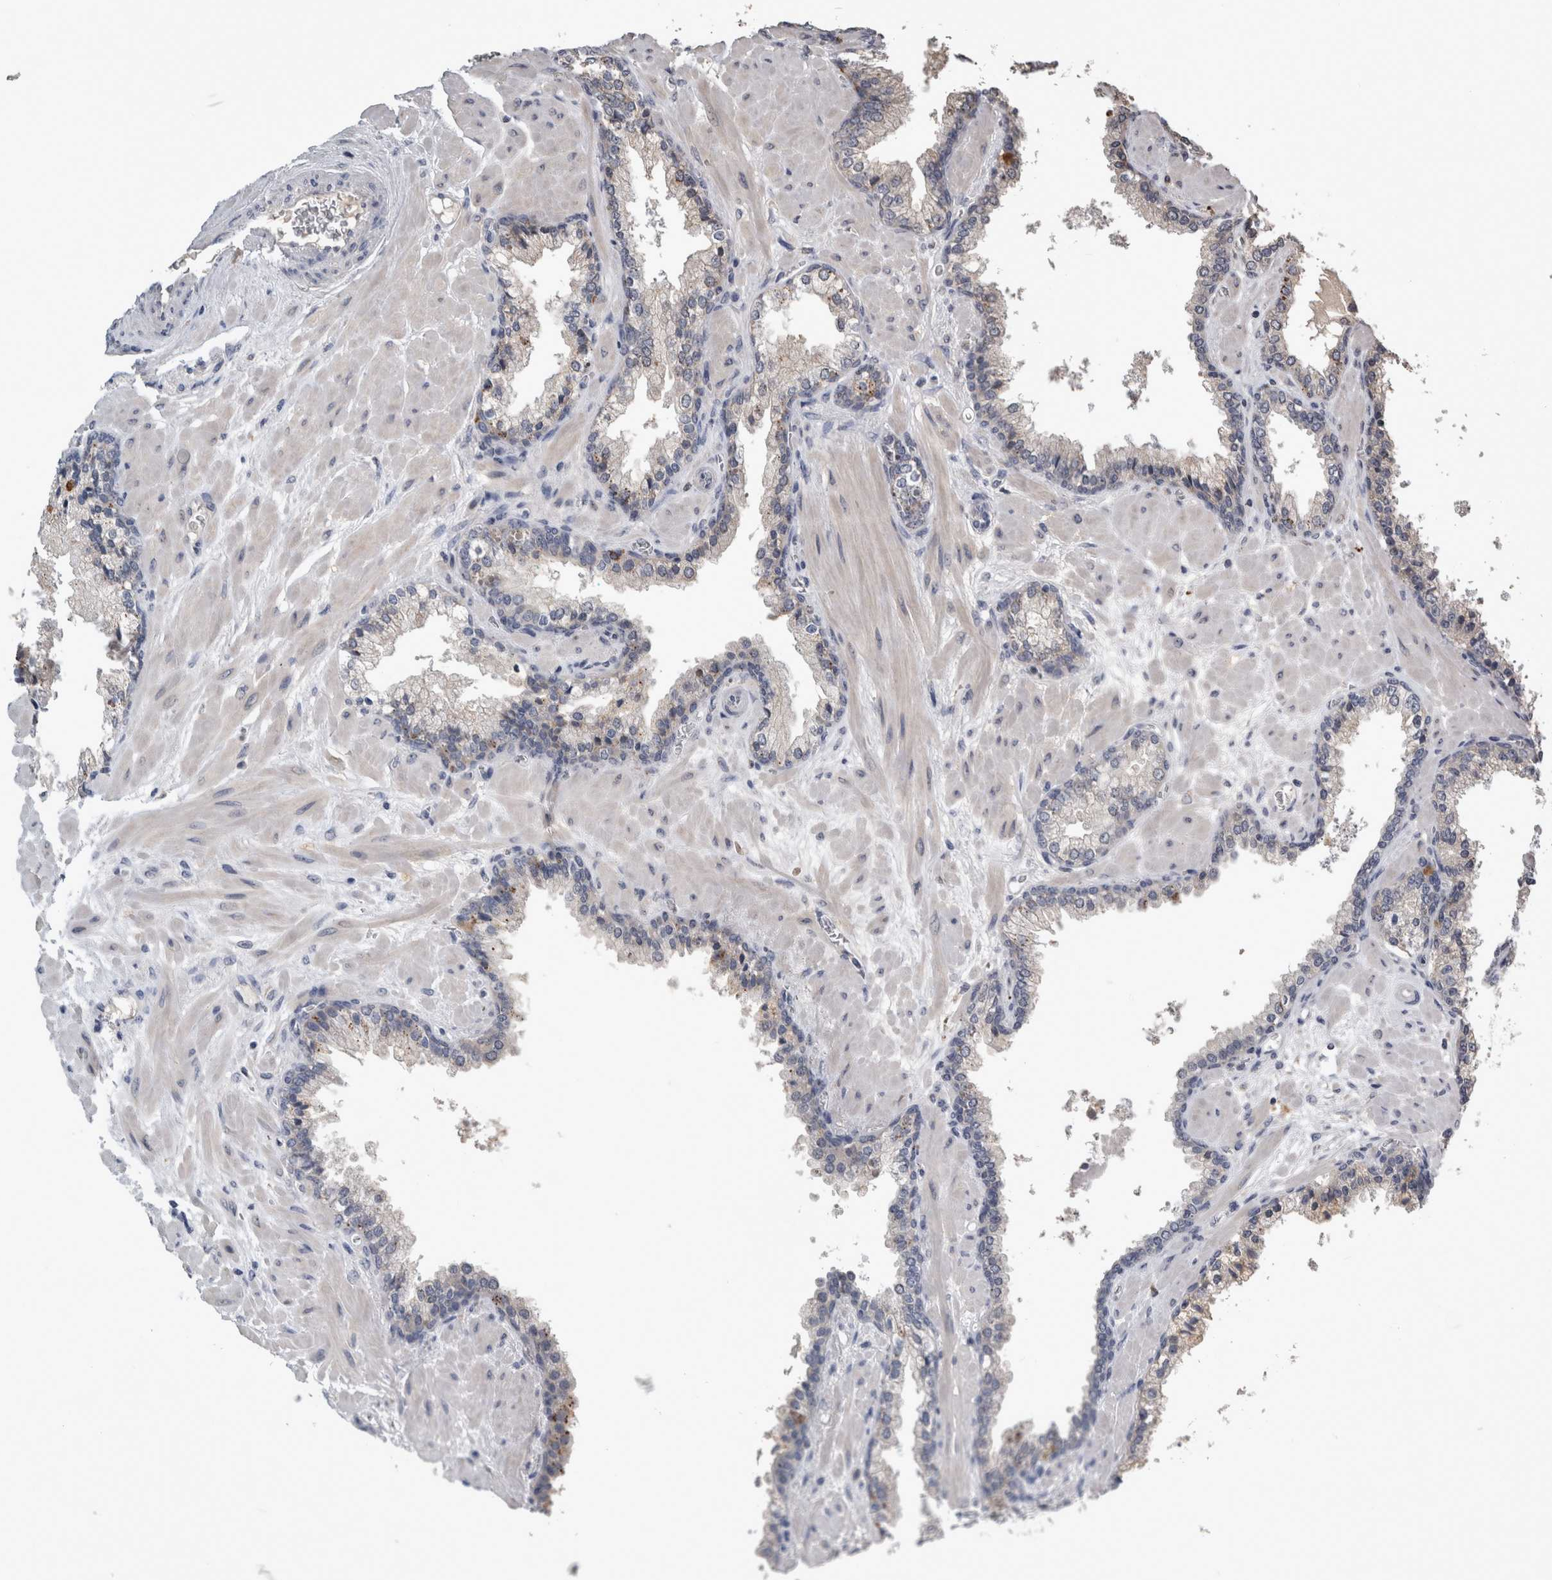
{"staining": {"intensity": "negative", "quantity": "none", "location": "none"}, "tissue": "prostate cancer", "cell_type": "Tumor cells", "image_type": "cancer", "snomed": [{"axis": "morphology", "description": "Adenocarcinoma, Low grade"}, {"axis": "topography", "description": "Prostate"}], "caption": "Human prostate adenocarcinoma (low-grade) stained for a protein using immunohistochemistry (IHC) exhibits no positivity in tumor cells.", "gene": "ANXA13", "patient": {"sex": "male", "age": 63}}